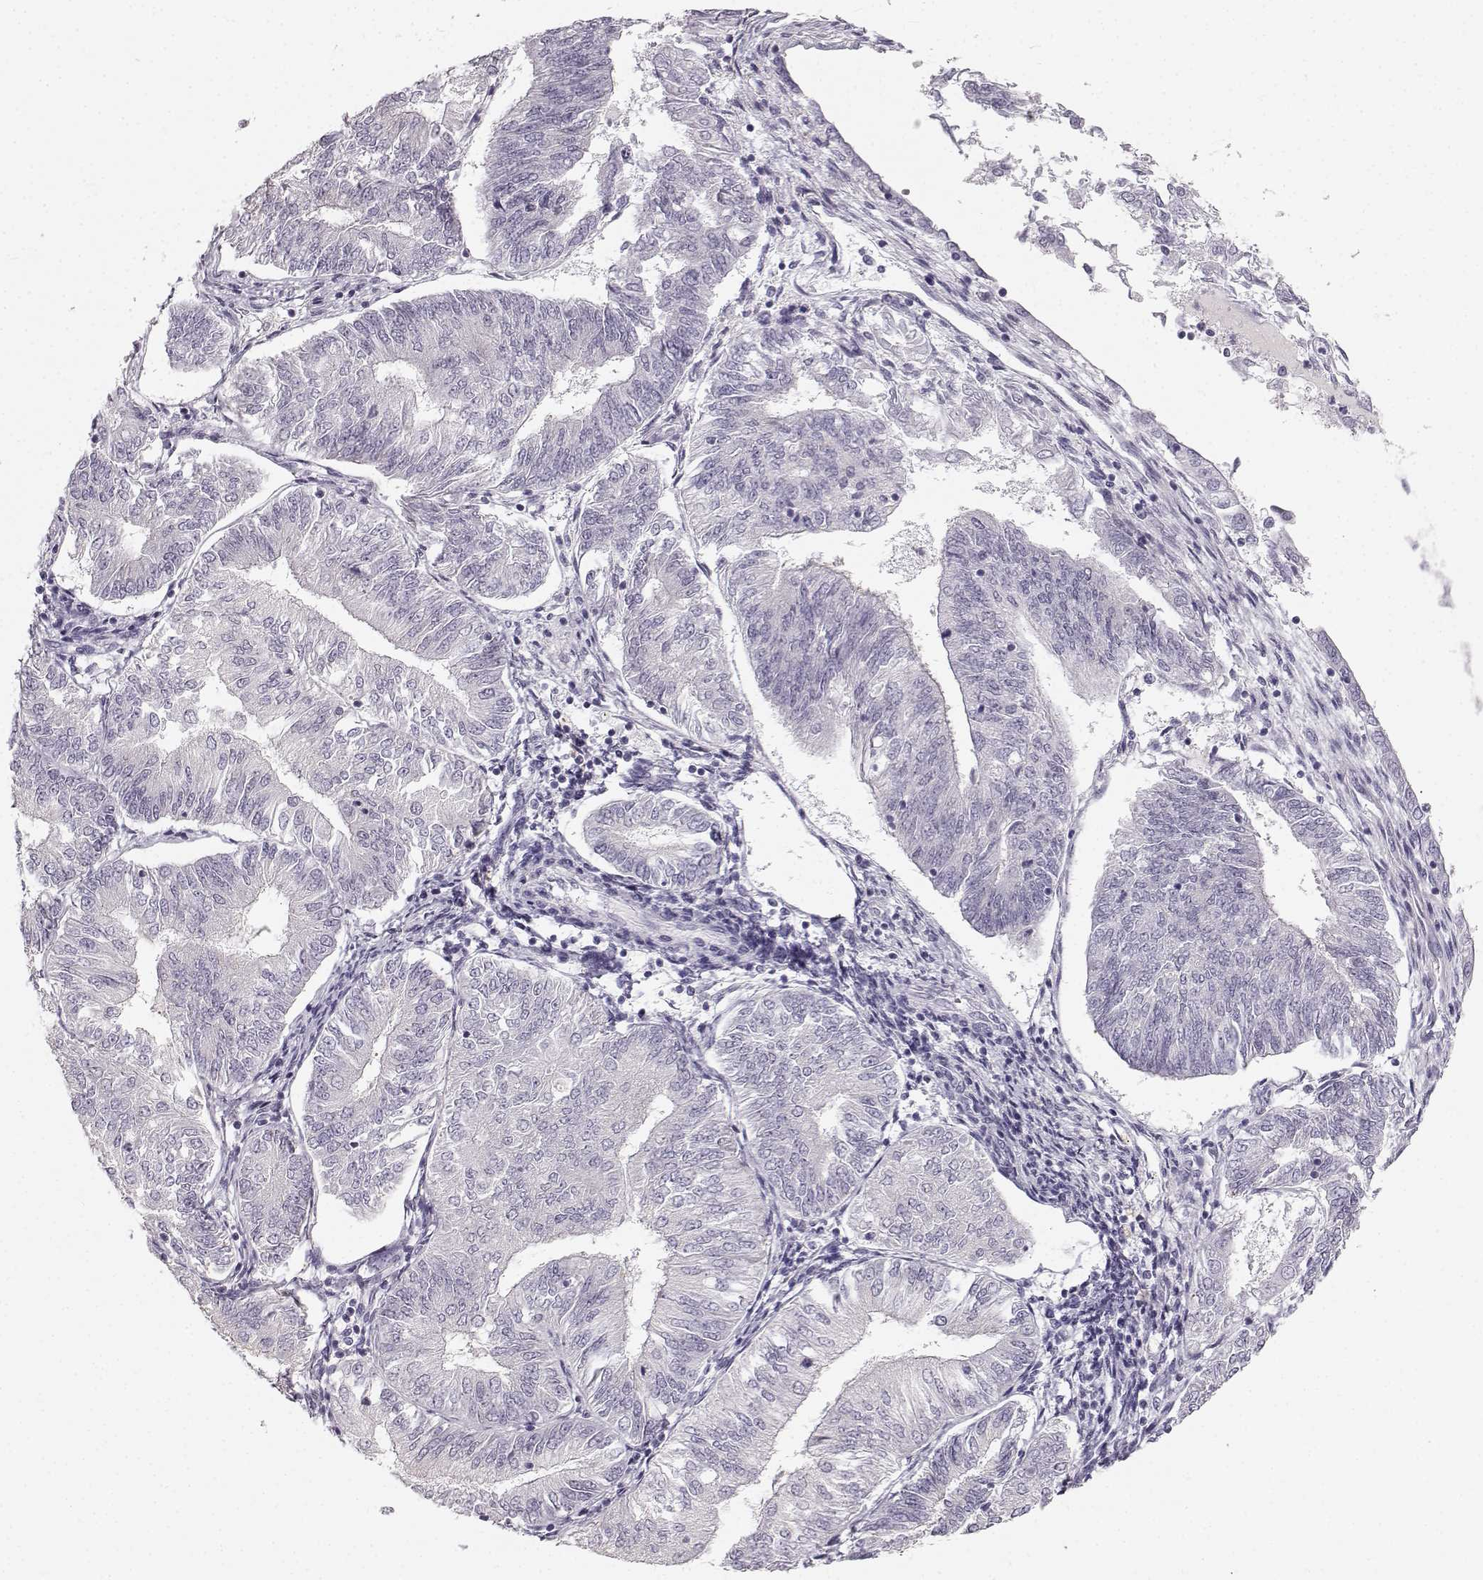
{"staining": {"intensity": "negative", "quantity": "none", "location": "none"}, "tissue": "endometrial cancer", "cell_type": "Tumor cells", "image_type": "cancer", "snomed": [{"axis": "morphology", "description": "Adenocarcinoma, NOS"}, {"axis": "topography", "description": "Endometrium"}], "caption": "Immunohistochemical staining of human adenocarcinoma (endometrial) reveals no significant staining in tumor cells.", "gene": "OIP5", "patient": {"sex": "female", "age": 58}}